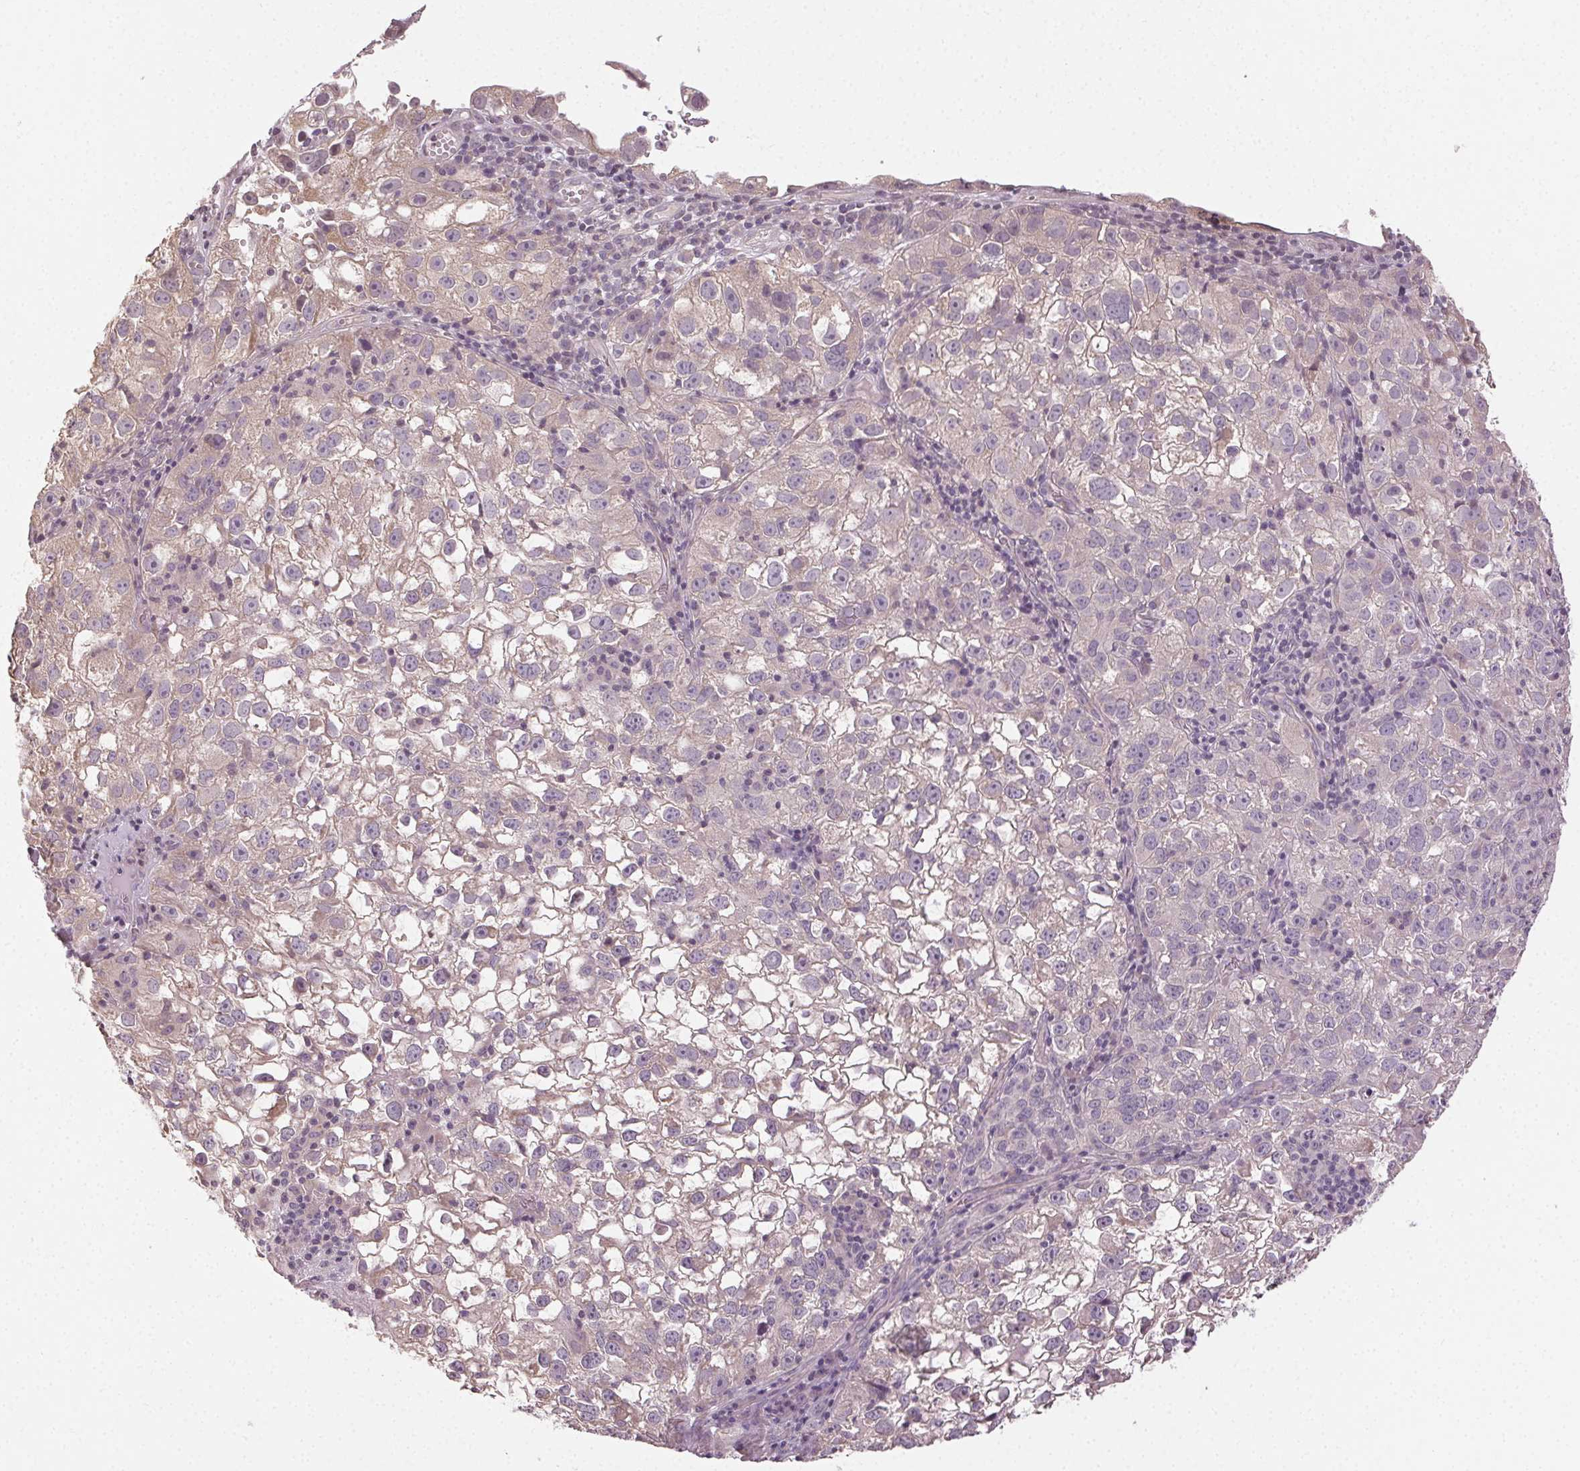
{"staining": {"intensity": "negative", "quantity": "none", "location": "none"}, "tissue": "cervical cancer", "cell_type": "Tumor cells", "image_type": "cancer", "snomed": [{"axis": "morphology", "description": "Squamous cell carcinoma, NOS"}, {"axis": "topography", "description": "Cervix"}], "caption": "Human cervical cancer stained for a protein using immunohistochemistry (IHC) displays no positivity in tumor cells.", "gene": "ATP1B3", "patient": {"sex": "female", "age": 55}}